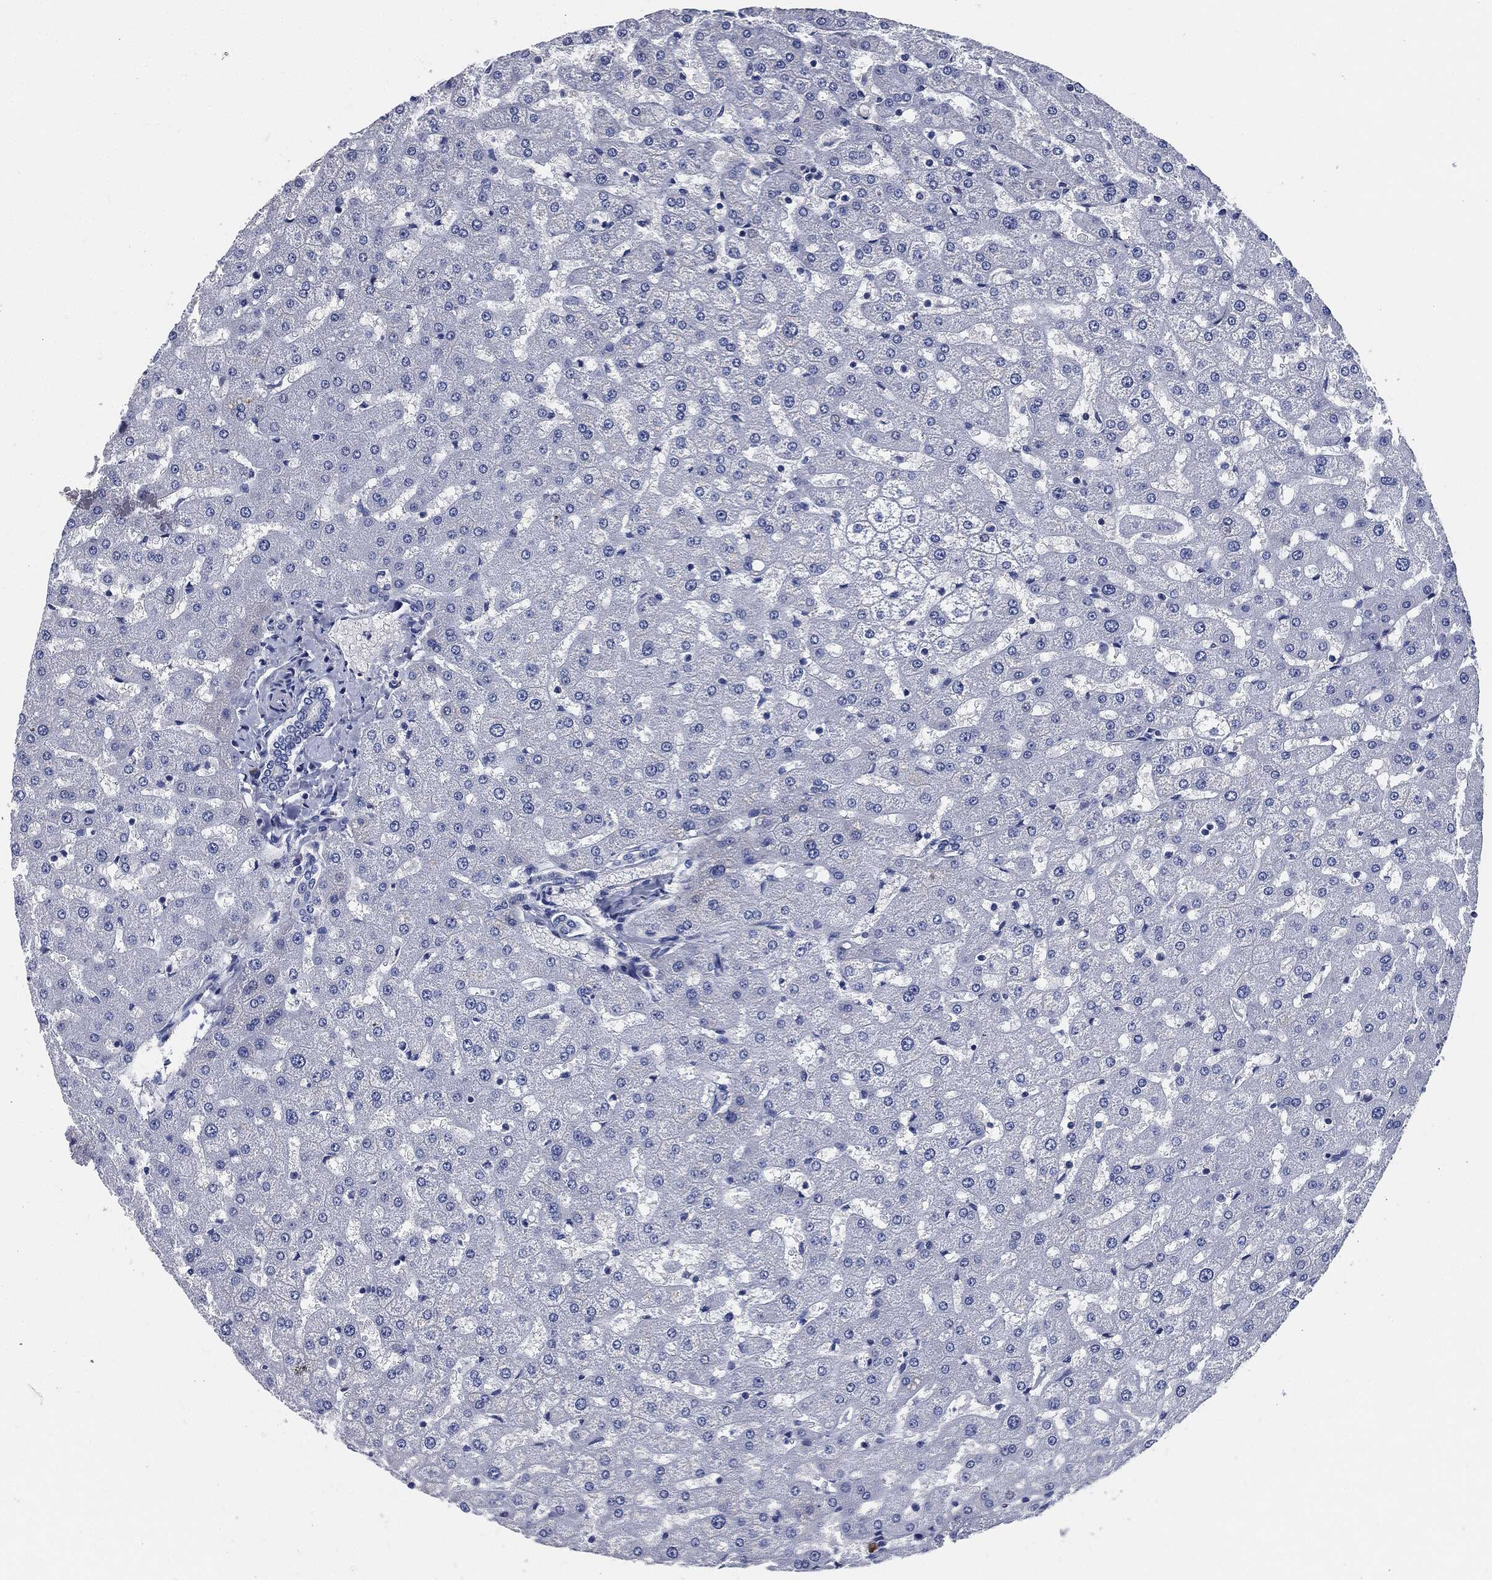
{"staining": {"intensity": "negative", "quantity": "none", "location": "none"}, "tissue": "liver", "cell_type": "Cholangiocytes", "image_type": "normal", "snomed": [{"axis": "morphology", "description": "Normal tissue, NOS"}, {"axis": "topography", "description": "Liver"}], "caption": "An IHC photomicrograph of unremarkable liver is shown. There is no staining in cholangiocytes of liver.", "gene": "CD27", "patient": {"sex": "female", "age": 50}}